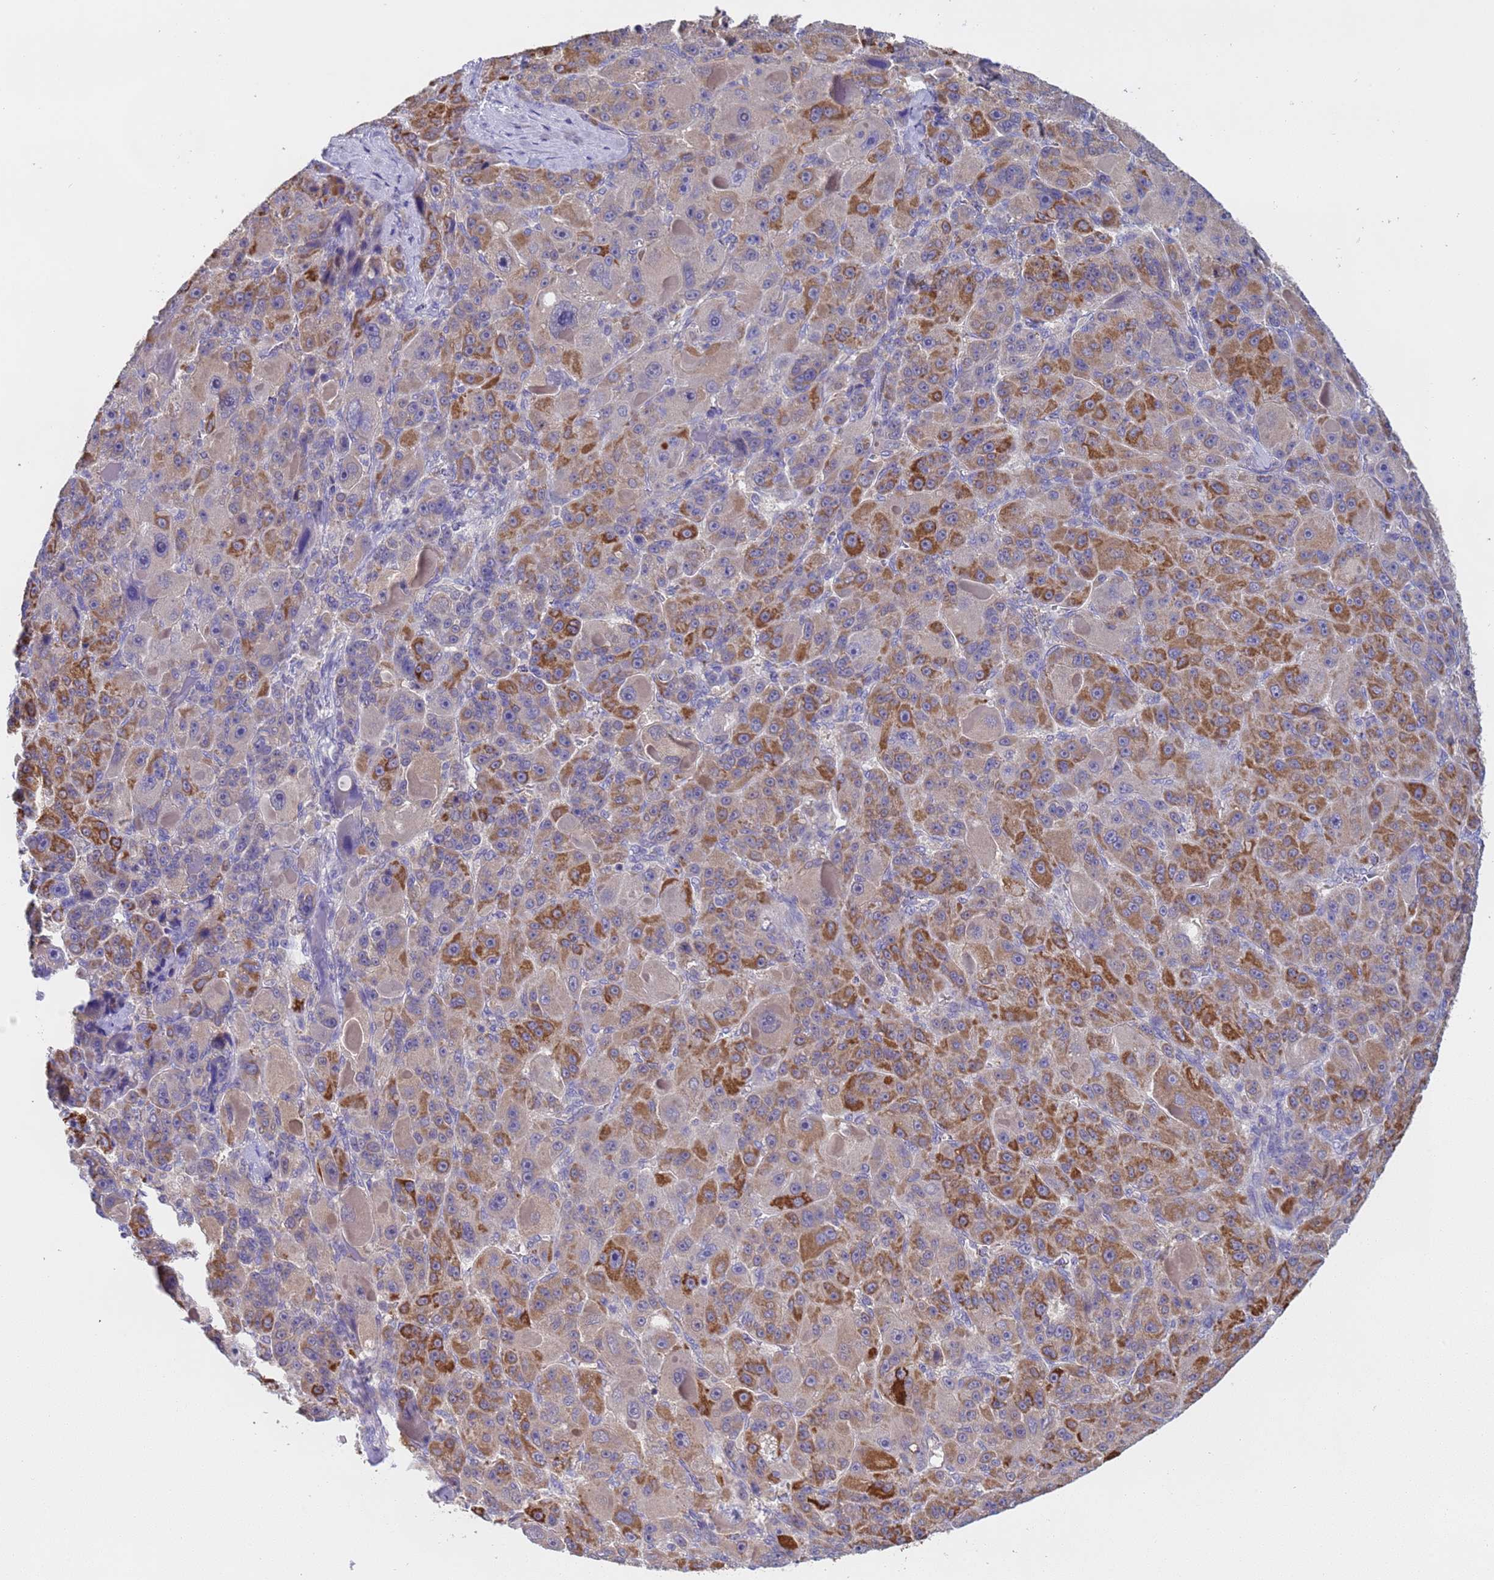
{"staining": {"intensity": "strong", "quantity": "25%-75%", "location": "cytoplasmic/membranous"}, "tissue": "liver cancer", "cell_type": "Tumor cells", "image_type": "cancer", "snomed": [{"axis": "morphology", "description": "Carcinoma, Hepatocellular, NOS"}, {"axis": "topography", "description": "Liver"}], "caption": "Immunohistochemical staining of human liver hepatocellular carcinoma exhibits high levels of strong cytoplasmic/membranous protein staining in about 25%-75% of tumor cells.", "gene": "CAPN7", "patient": {"sex": "male", "age": 76}}